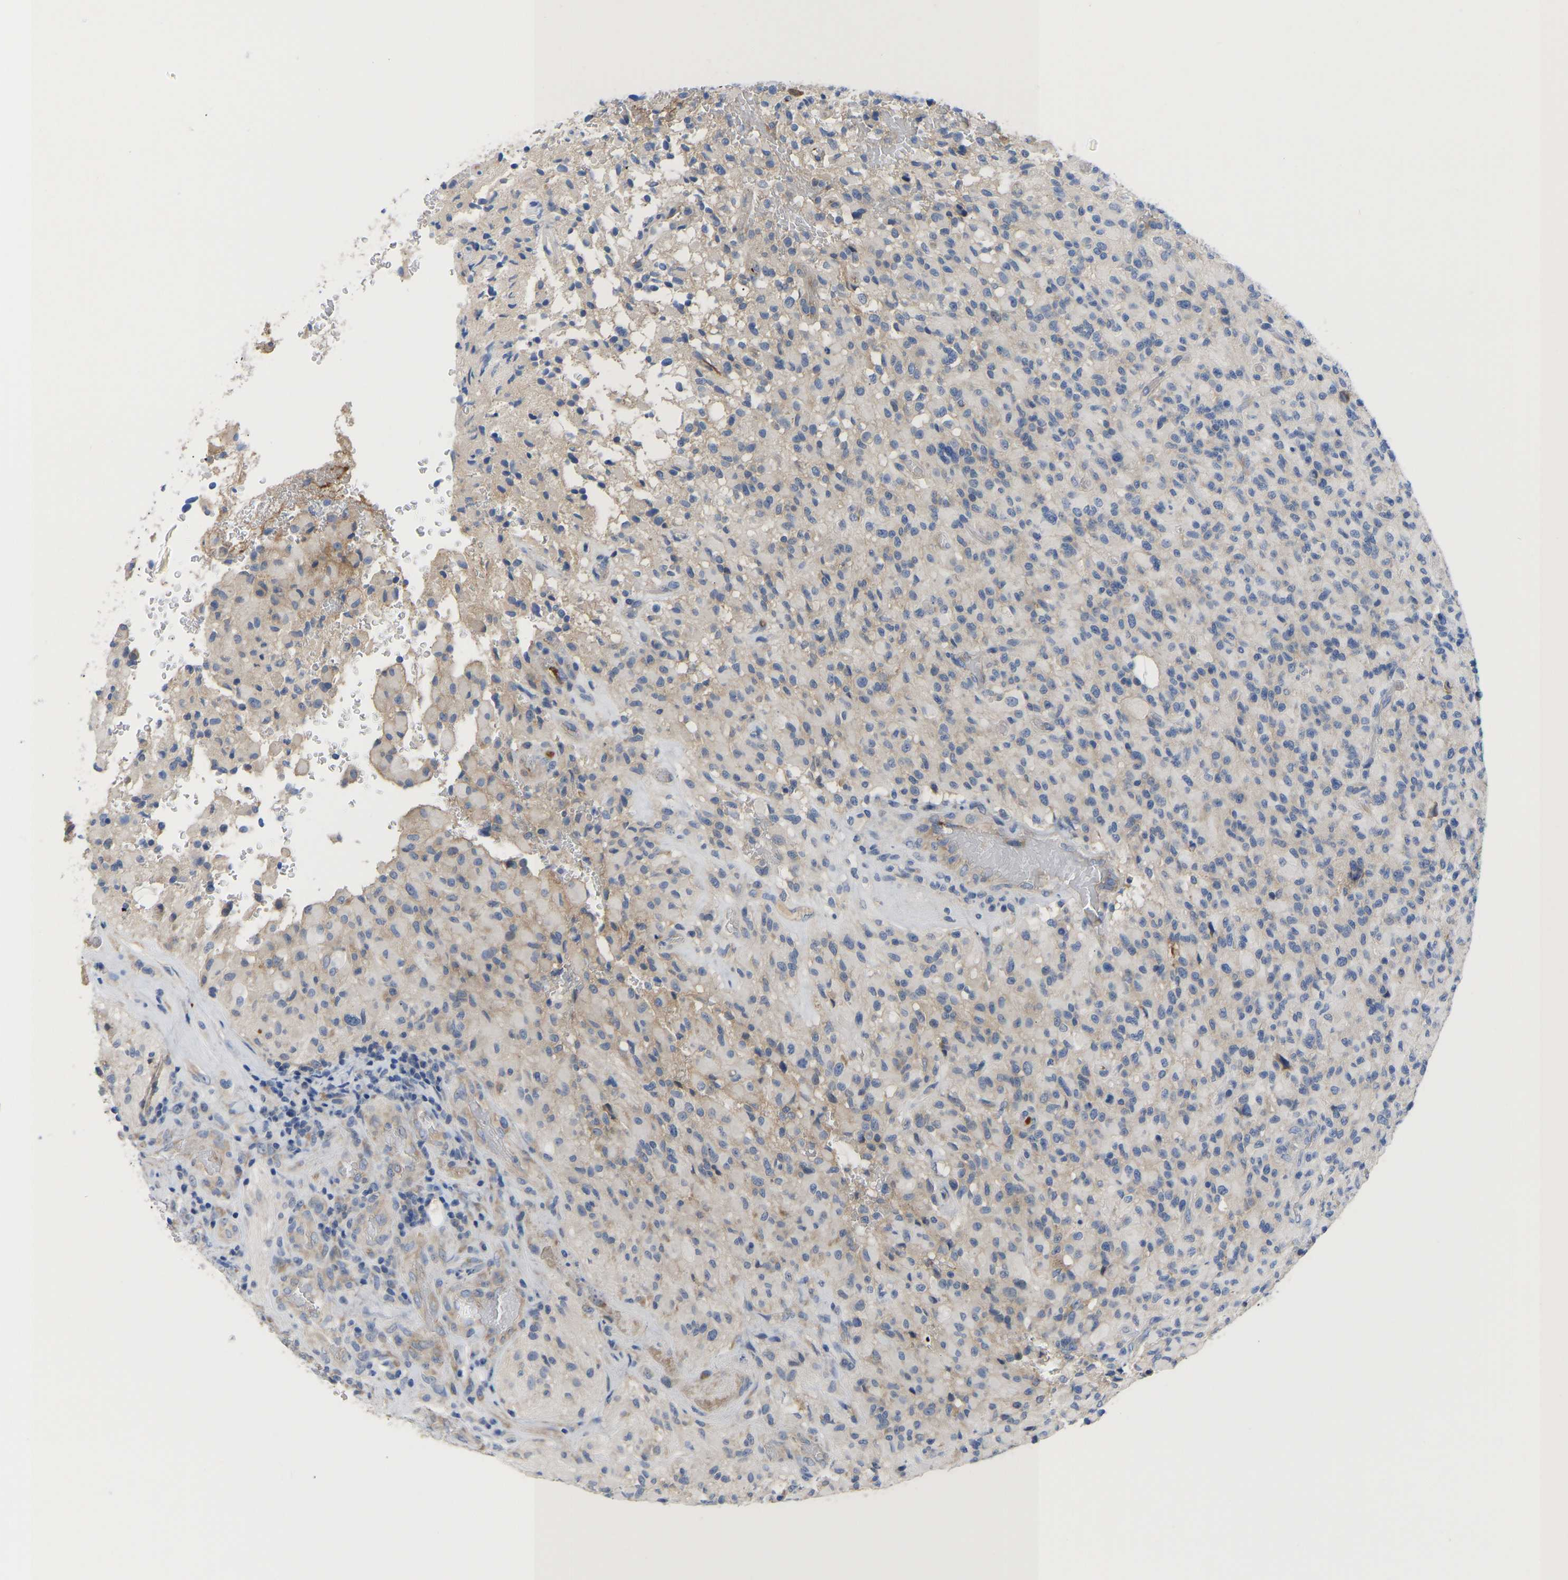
{"staining": {"intensity": "weak", "quantity": "<25%", "location": "cytoplasmic/membranous"}, "tissue": "glioma", "cell_type": "Tumor cells", "image_type": "cancer", "snomed": [{"axis": "morphology", "description": "Glioma, malignant, High grade"}, {"axis": "topography", "description": "Brain"}], "caption": "Immunohistochemistry (IHC) image of human malignant glioma (high-grade) stained for a protein (brown), which demonstrates no staining in tumor cells.", "gene": "ABCA10", "patient": {"sex": "male", "age": 71}}